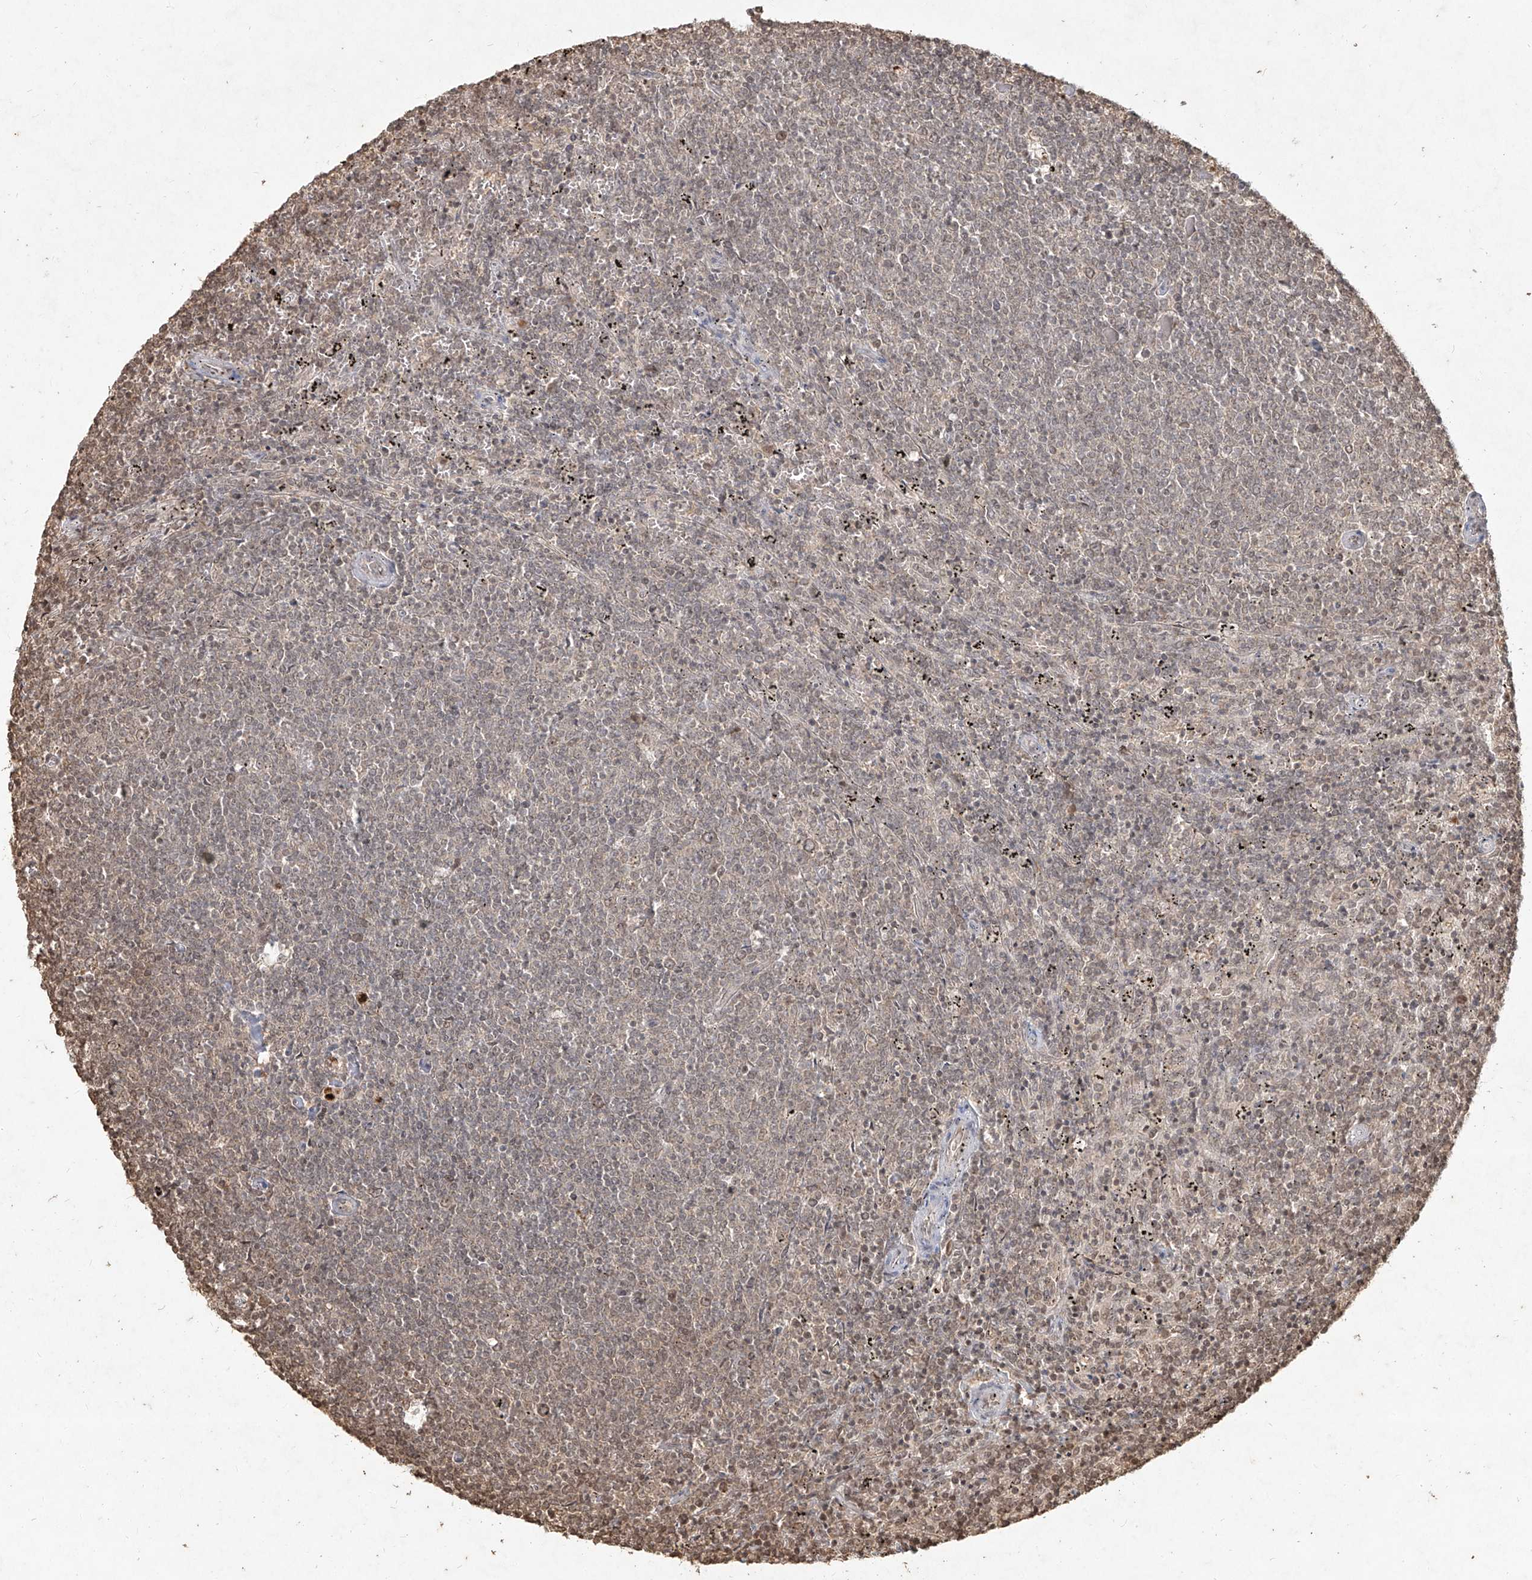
{"staining": {"intensity": "weak", "quantity": "25%-75%", "location": "nuclear"}, "tissue": "lymphoma", "cell_type": "Tumor cells", "image_type": "cancer", "snomed": [{"axis": "morphology", "description": "Malignant lymphoma, non-Hodgkin's type, Low grade"}, {"axis": "topography", "description": "Spleen"}], "caption": "Immunohistochemistry (IHC) (DAB) staining of lymphoma shows weak nuclear protein expression in about 25%-75% of tumor cells.", "gene": "UBE2K", "patient": {"sex": "female", "age": 50}}